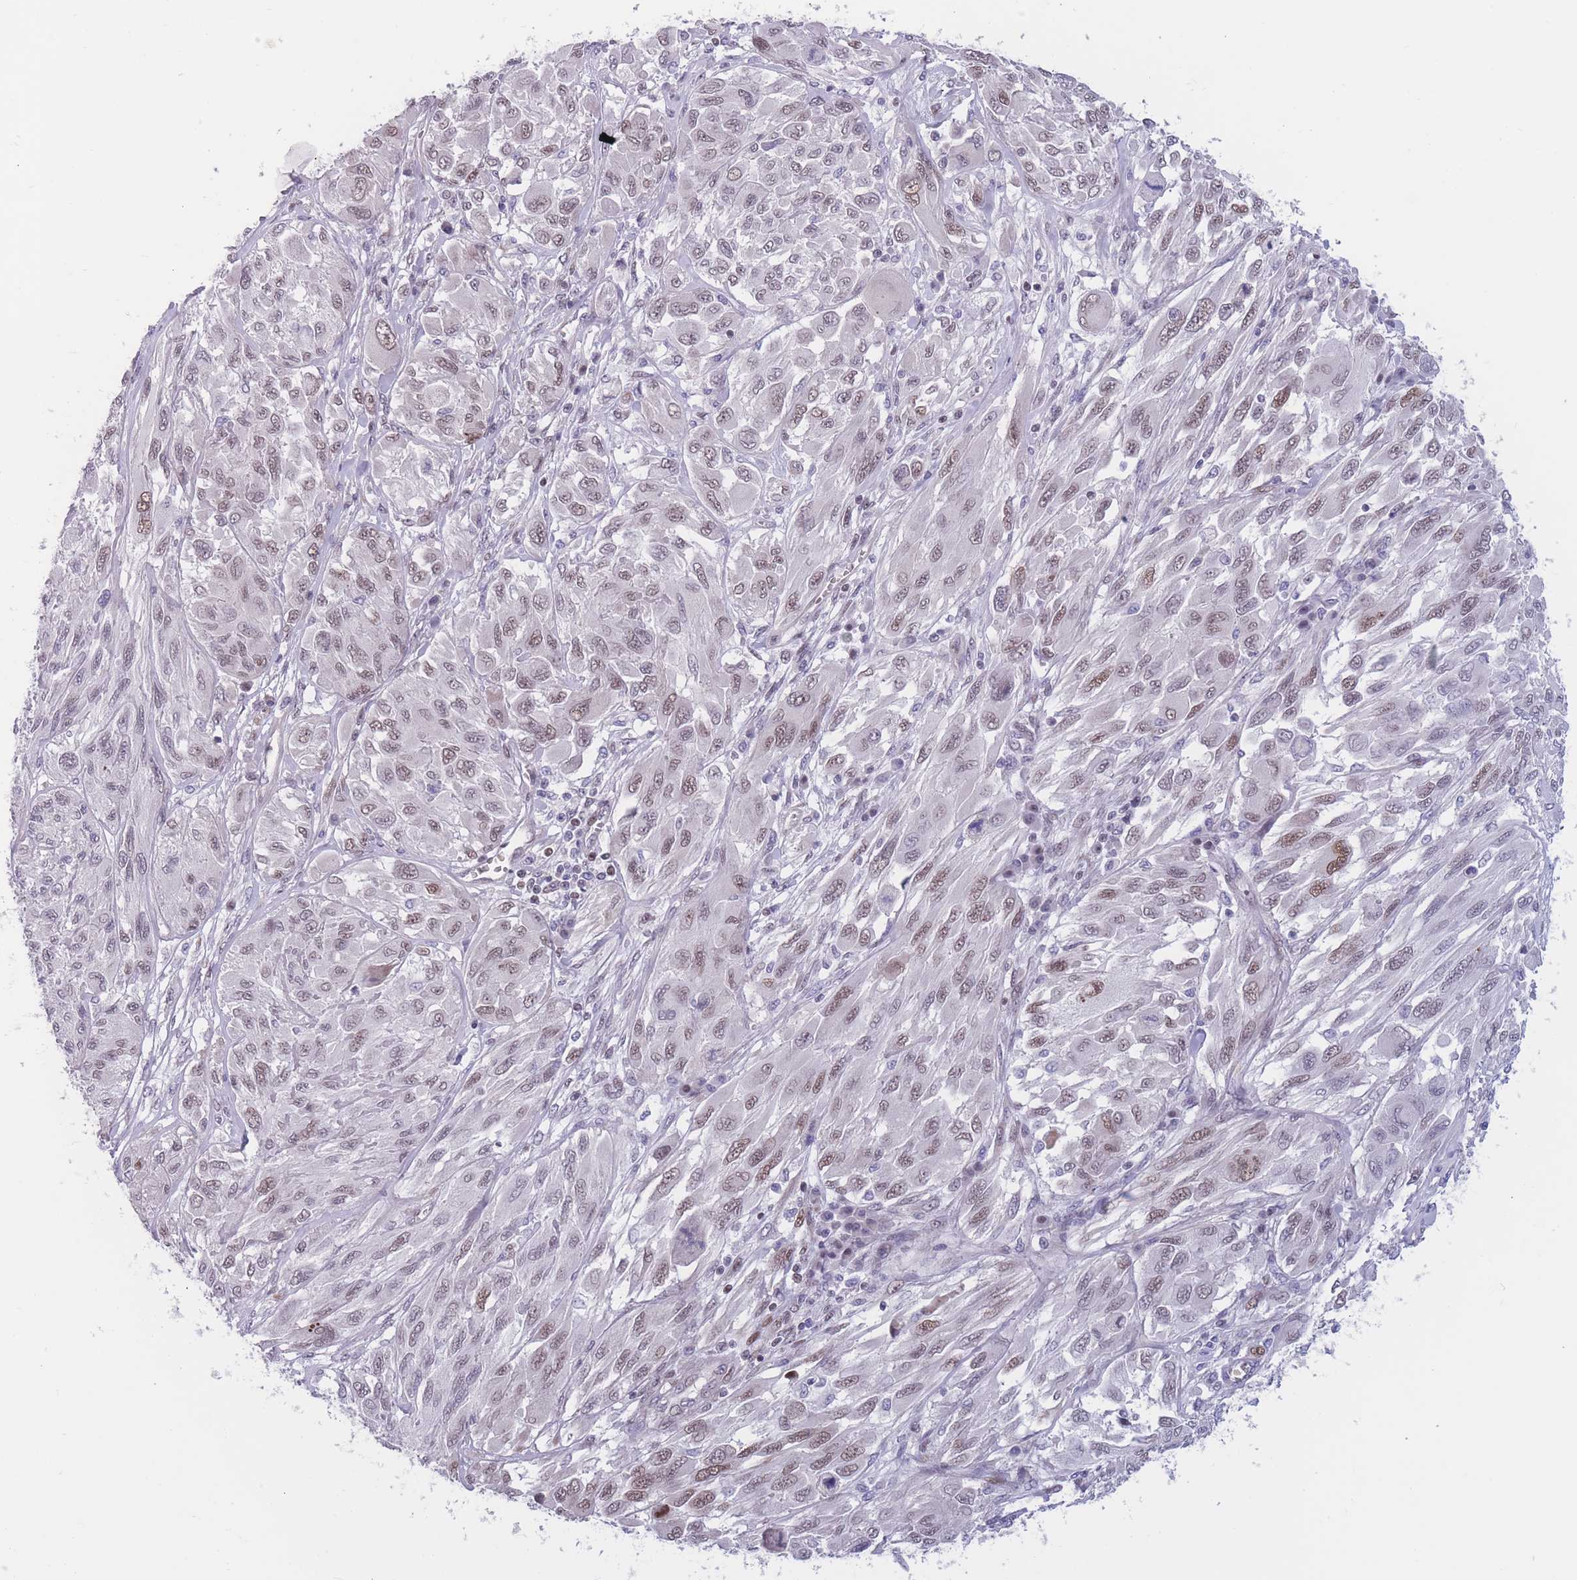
{"staining": {"intensity": "weak", "quantity": "25%-75%", "location": "nuclear"}, "tissue": "melanoma", "cell_type": "Tumor cells", "image_type": "cancer", "snomed": [{"axis": "morphology", "description": "Malignant melanoma, NOS"}, {"axis": "topography", "description": "Skin"}], "caption": "DAB (3,3'-diaminobenzidine) immunohistochemical staining of human malignant melanoma reveals weak nuclear protein positivity in approximately 25%-75% of tumor cells.", "gene": "BCL9L", "patient": {"sex": "female", "age": 91}}